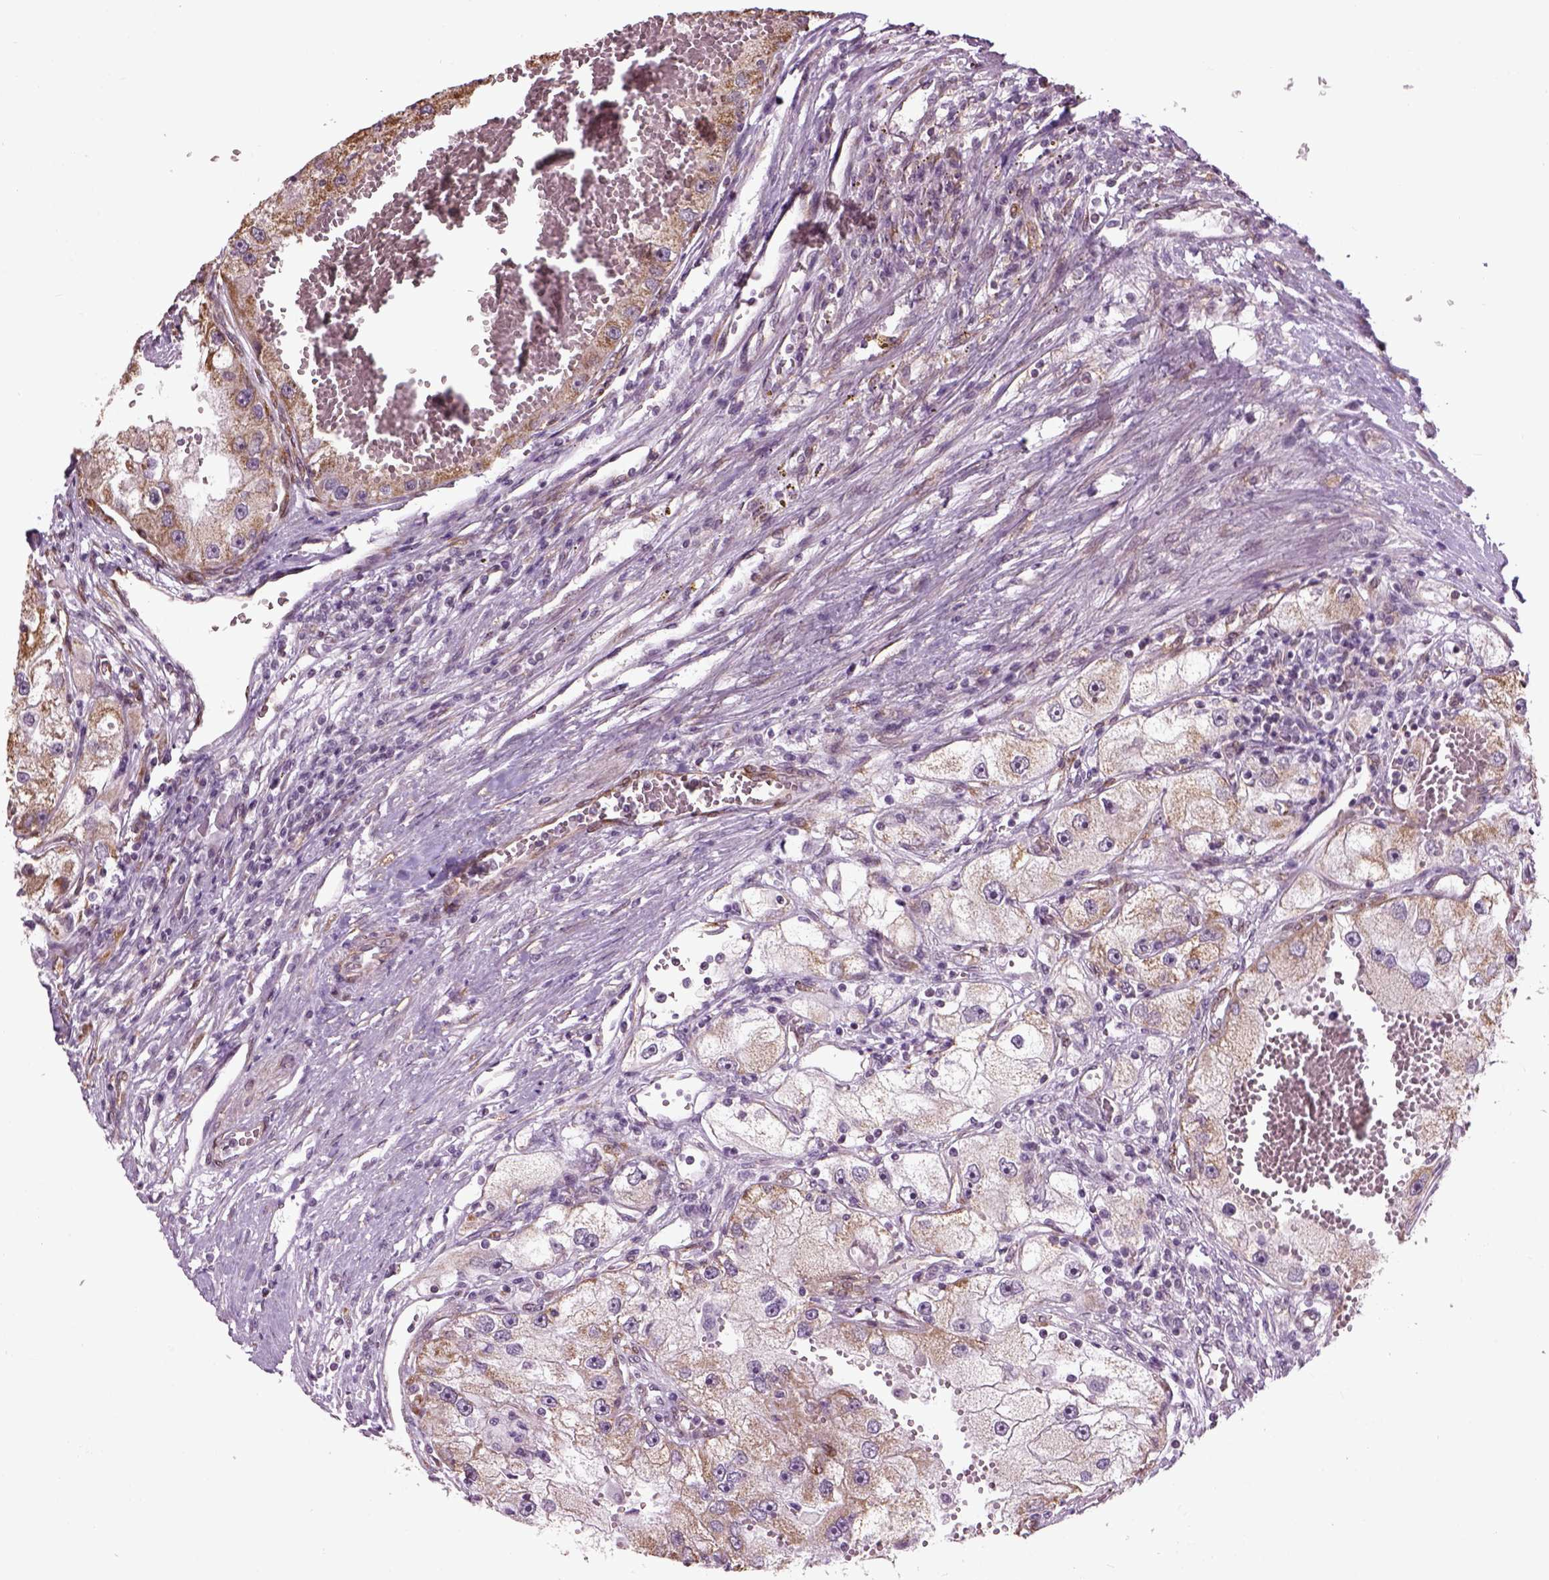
{"staining": {"intensity": "weak", "quantity": "25%-75%", "location": "cytoplasmic/membranous"}, "tissue": "renal cancer", "cell_type": "Tumor cells", "image_type": "cancer", "snomed": [{"axis": "morphology", "description": "Adenocarcinoma, NOS"}, {"axis": "topography", "description": "Kidney"}], "caption": "Renal cancer (adenocarcinoma) tissue exhibits weak cytoplasmic/membranous staining in about 25%-75% of tumor cells, visualized by immunohistochemistry.", "gene": "XK", "patient": {"sex": "male", "age": 63}}